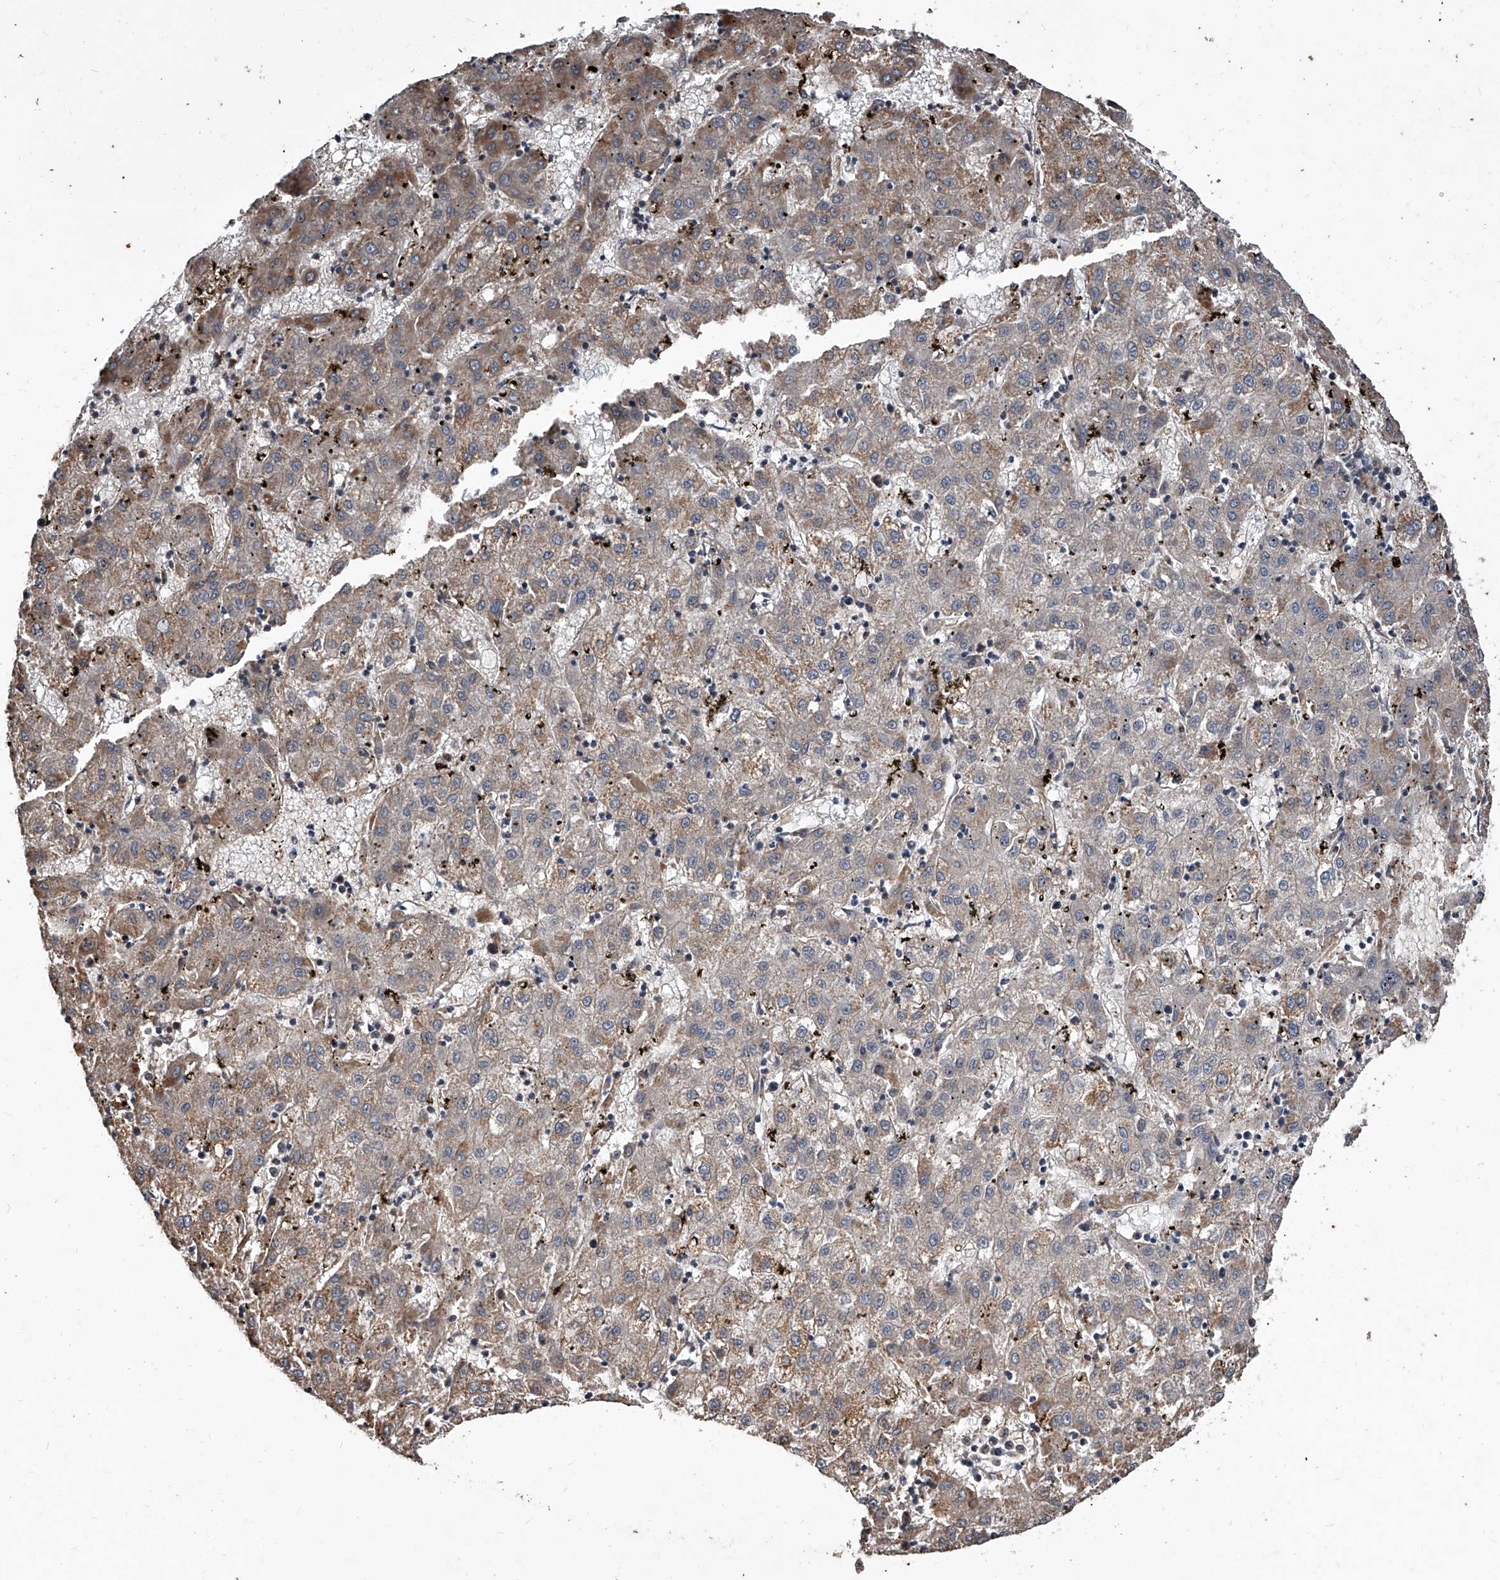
{"staining": {"intensity": "moderate", "quantity": ">75%", "location": "cytoplasmic/membranous"}, "tissue": "liver cancer", "cell_type": "Tumor cells", "image_type": "cancer", "snomed": [{"axis": "morphology", "description": "Carcinoma, Hepatocellular, NOS"}, {"axis": "topography", "description": "Liver"}], "caption": "The immunohistochemical stain shows moderate cytoplasmic/membranous positivity in tumor cells of liver cancer tissue.", "gene": "LTV1", "patient": {"sex": "male", "age": 72}}